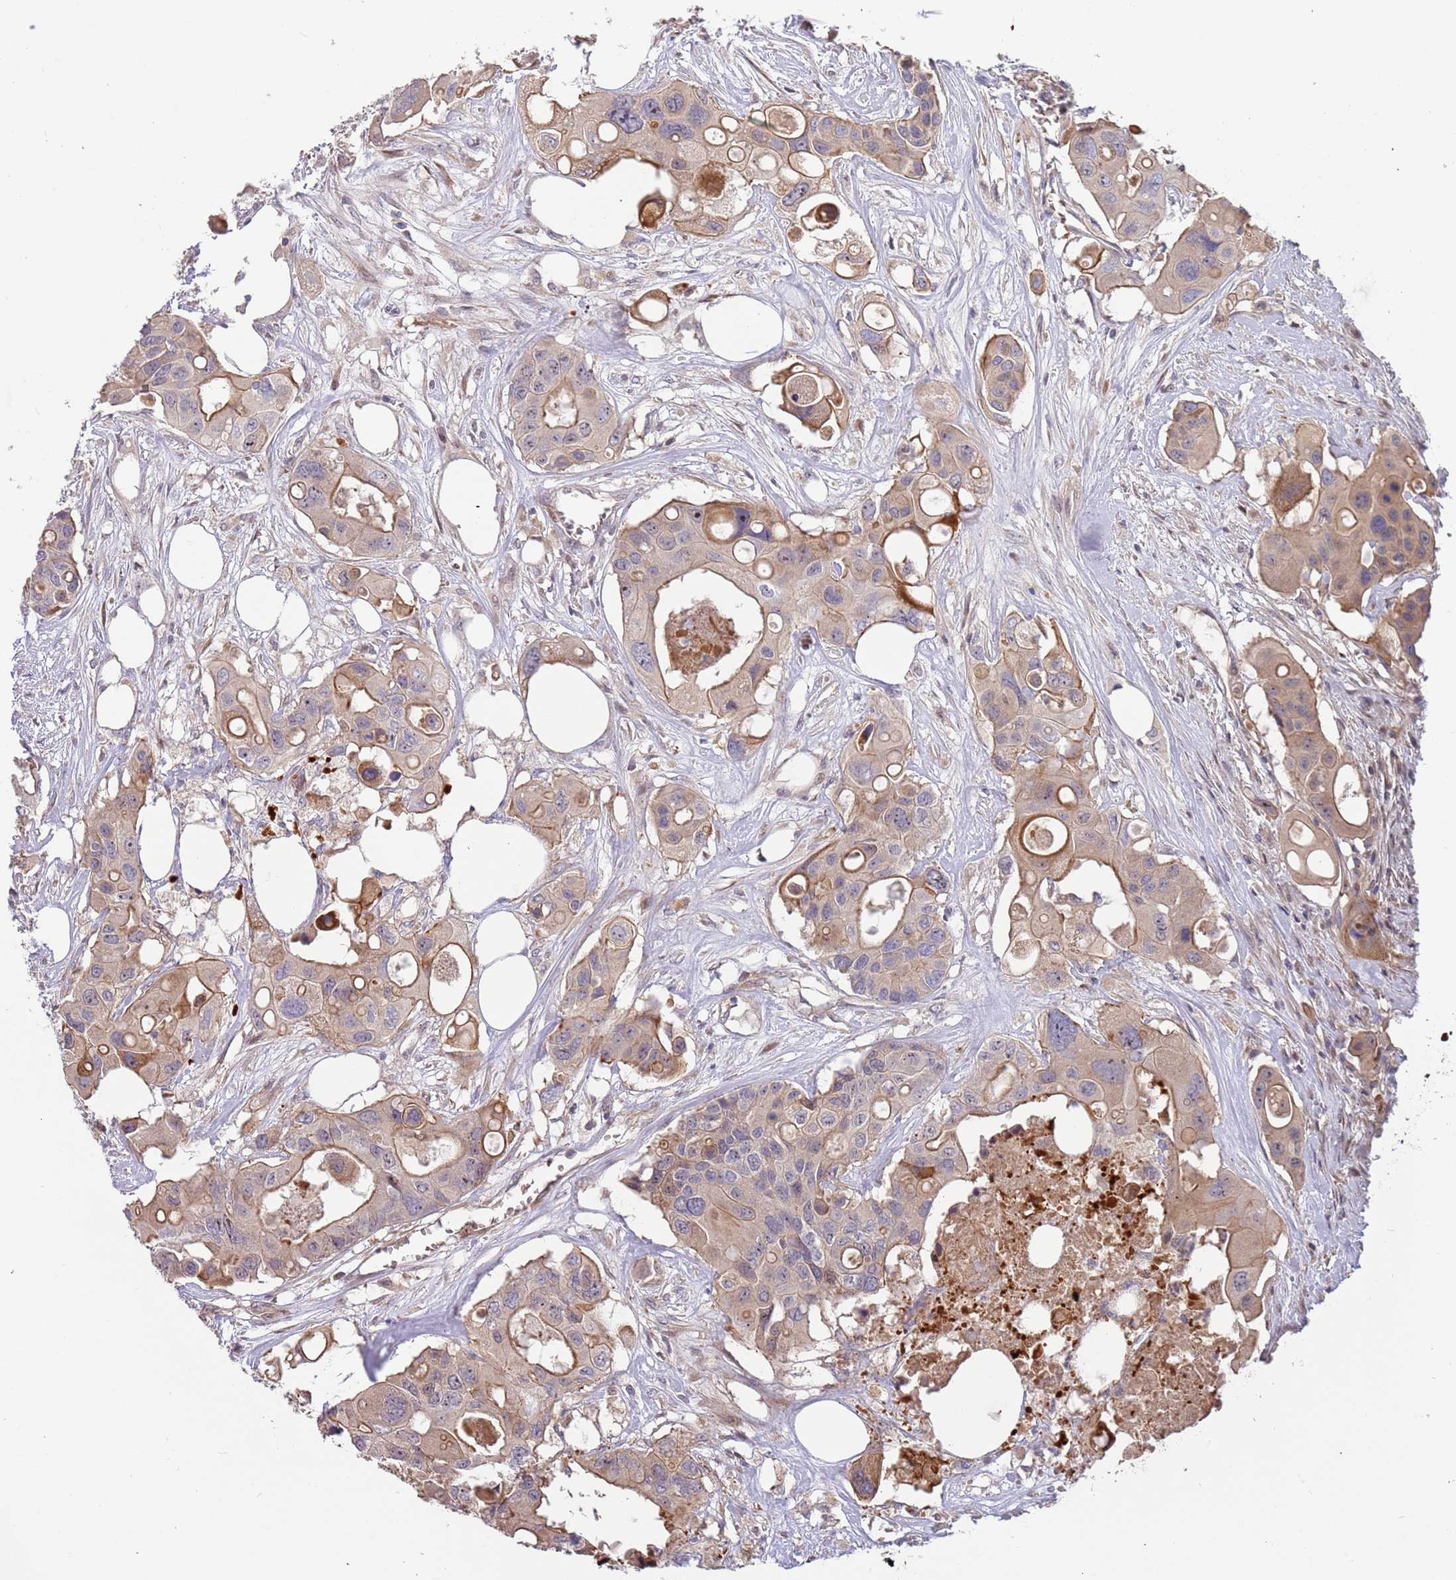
{"staining": {"intensity": "moderate", "quantity": ">75%", "location": "cytoplasmic/membranous"}, "tissue": "colorectal cancer", "cell_type": "Tumor cells", "image_type": "cancer", "snomed": [{"axis": "morphology", "description": "Adenocarcinoma, NOS"}, {"axis": "topography", "description": "Colon"}], "caption": "About >75% of tumor cells in human colorectal adenocarcinoma show moderate cytoplasmic/membranous protein positivity as visualized by brown immunohistochemical staining.", "gene": "TRAPPC6B", "patient": {"sex": "male", "age": 77}}